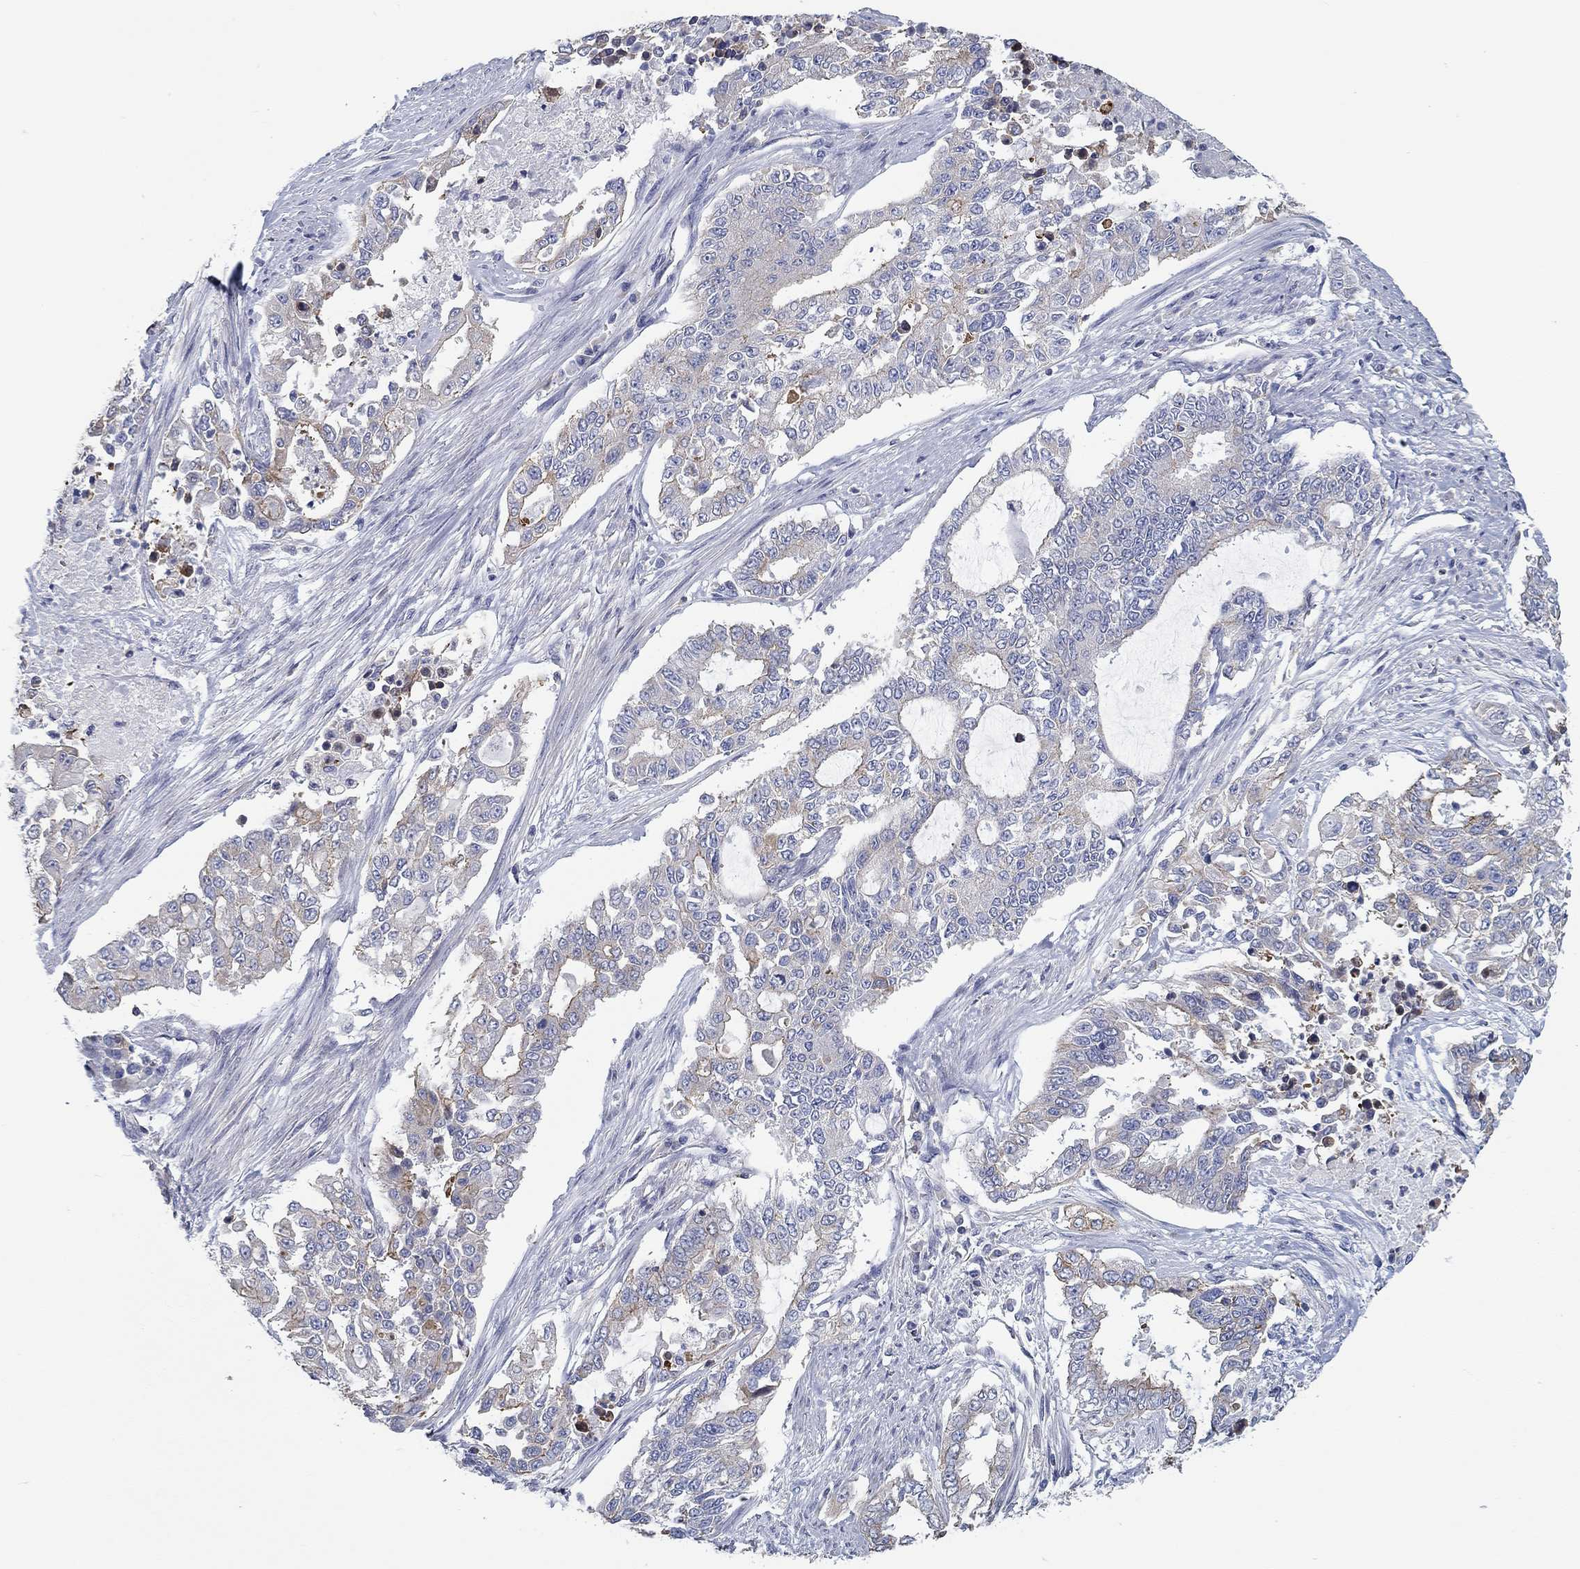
{"staining": {"intensity": "moderate", "quantity": "<25%", "location": "cytoplasmic/membranous"}, "tissue": "endometrial cancer", "cell_type": "Tumor cells", "image_type": "cancer", "snomed": [{"axis": "morphology", "description": "Adenocarcinoma, NOS"}, {"axis": "topography", "description": "Uterus"}], "caption": "Human adenocarcinoma (endometrial) stained with a brown dye exhibits moderate cytoplasmic/membranous positive expression in approximately <25% of tumor cells.", "gene": "BBOF1", "patient": {"sex": "female", "age": 59}}